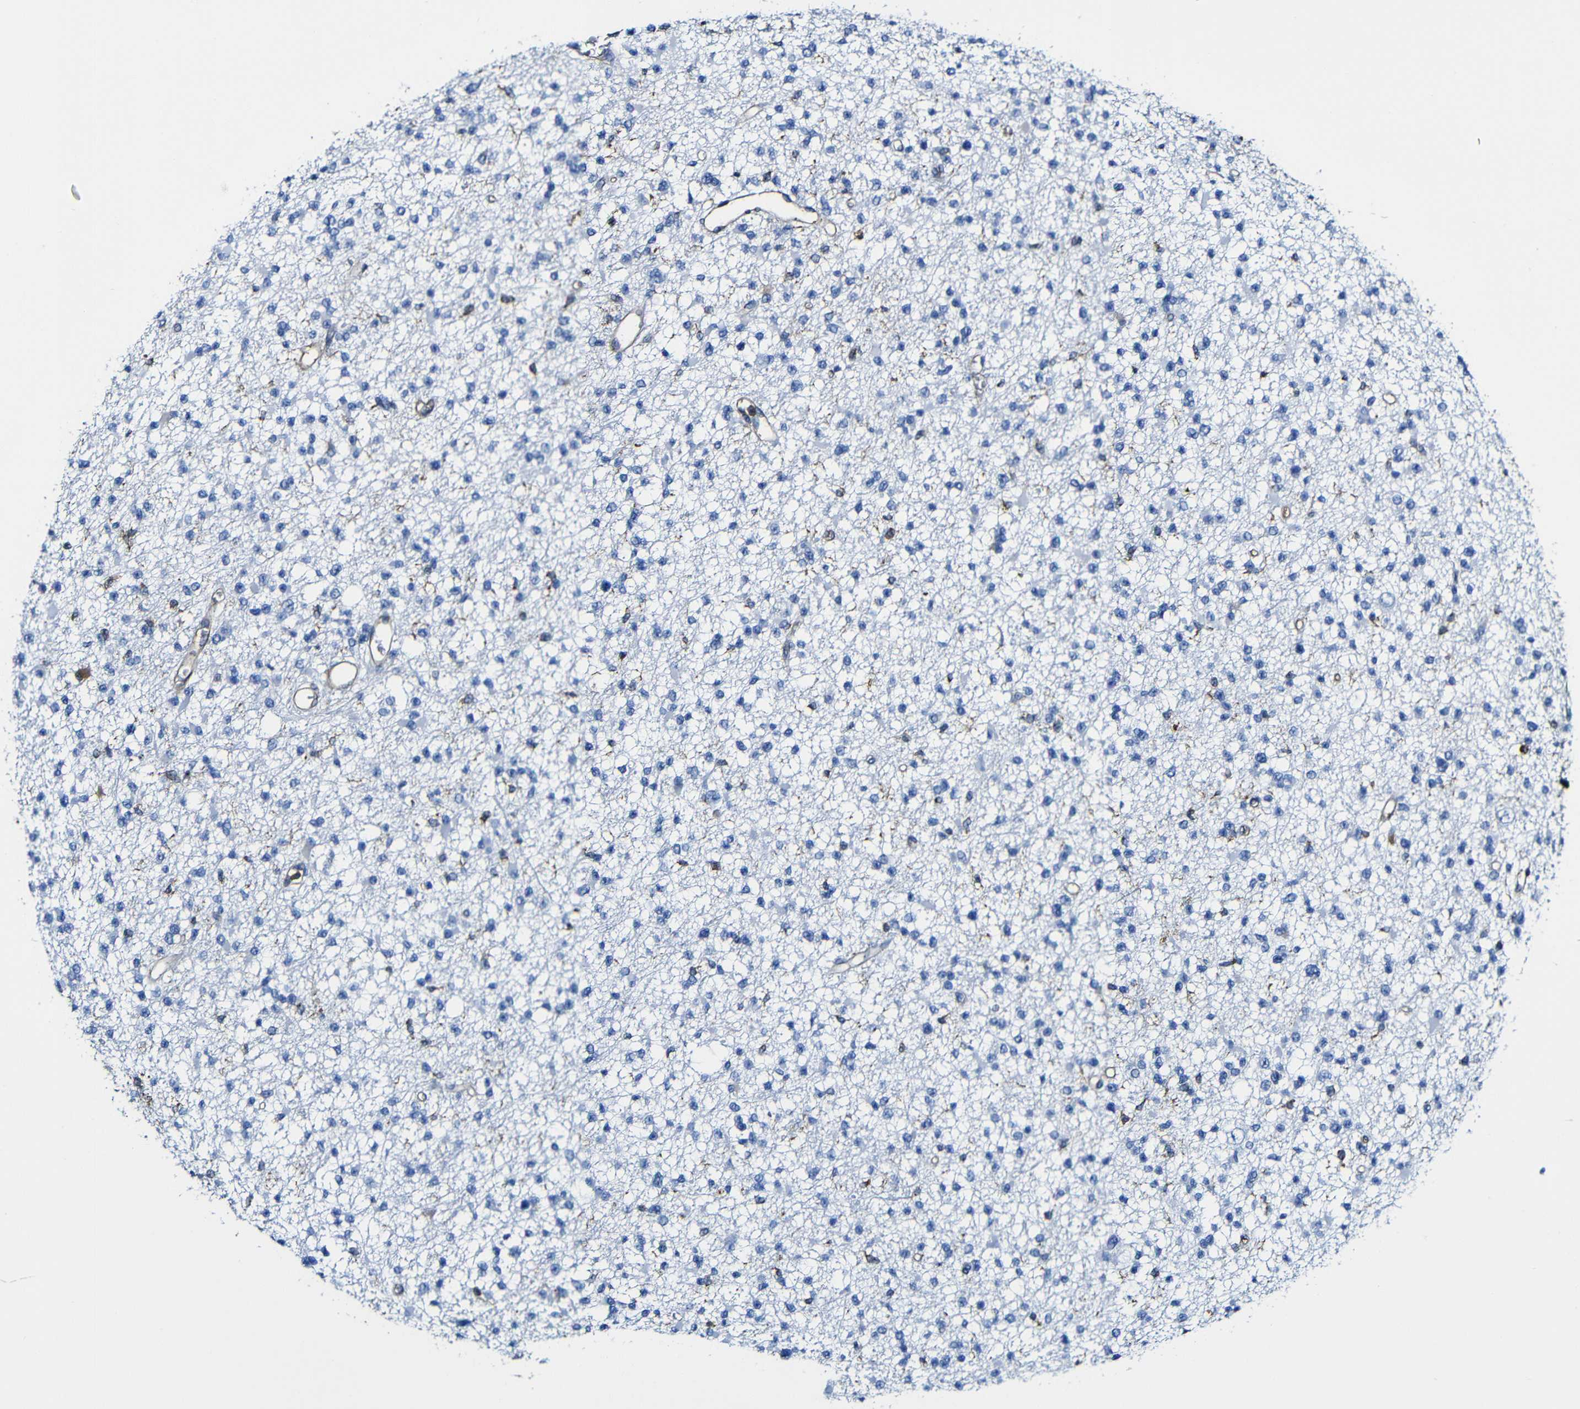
{"staining": {"intensity": "negative", "quantity": "none", "location": "none"}, "tissue": "glioma", "cell_type": "Tumor cells", "image_type": "cancer", "snomed": [{"axis": "morphology", "description": "Glioma, malignant, Low grade"}, {"axis": "topography", "description": "Brain"}], "caption": "Immunohistochemistry (IHC) image of neoplastic tissue: glioma stained with DAB shows no significant protein positivity in tumor cells.", "gene": "MSN", "patient": {"sex": "female", "age": 22}}